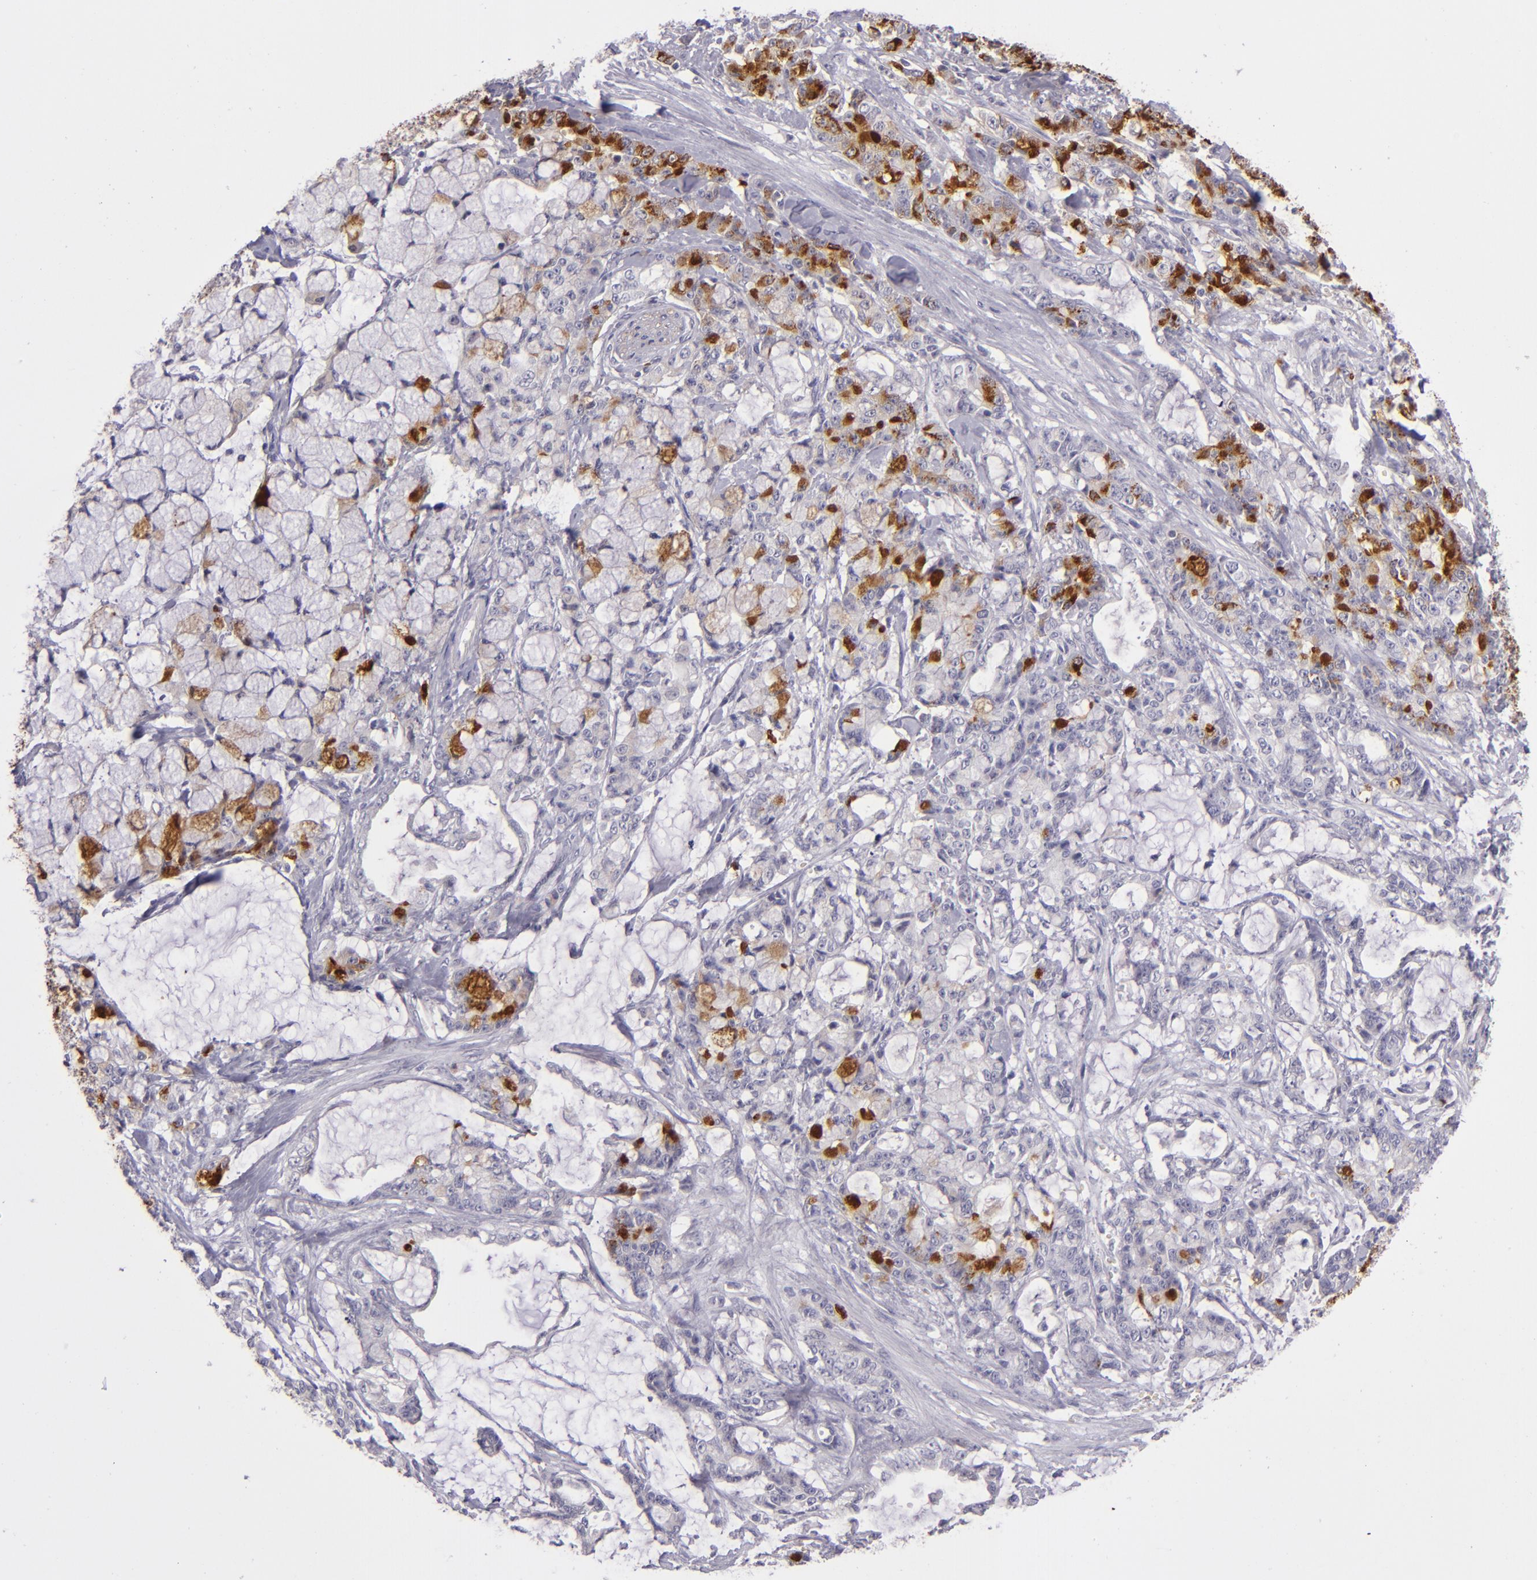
{"staining": {"intensity": "strong", "quantity": "<25%", "location": "cytoplasmic/membranous"}, "tissue": "pancreatic cancer", "cell_type": "Tumor cells", "image_type": "cancer", "snomed": [{"axis": "morphology", "description": "Adenocarcinoma, NOS"}, {"axis": "topography", "description": "Pancreas"}], "caption": "Pancreatic adenocarcinoma was stained to show a protein in brown. There is medium levels of strong cytoplasmic/membranous staining in about <25% of tumor cells.", "gene": "SNCB", "patient": {"sex": "female", "age": 73}}